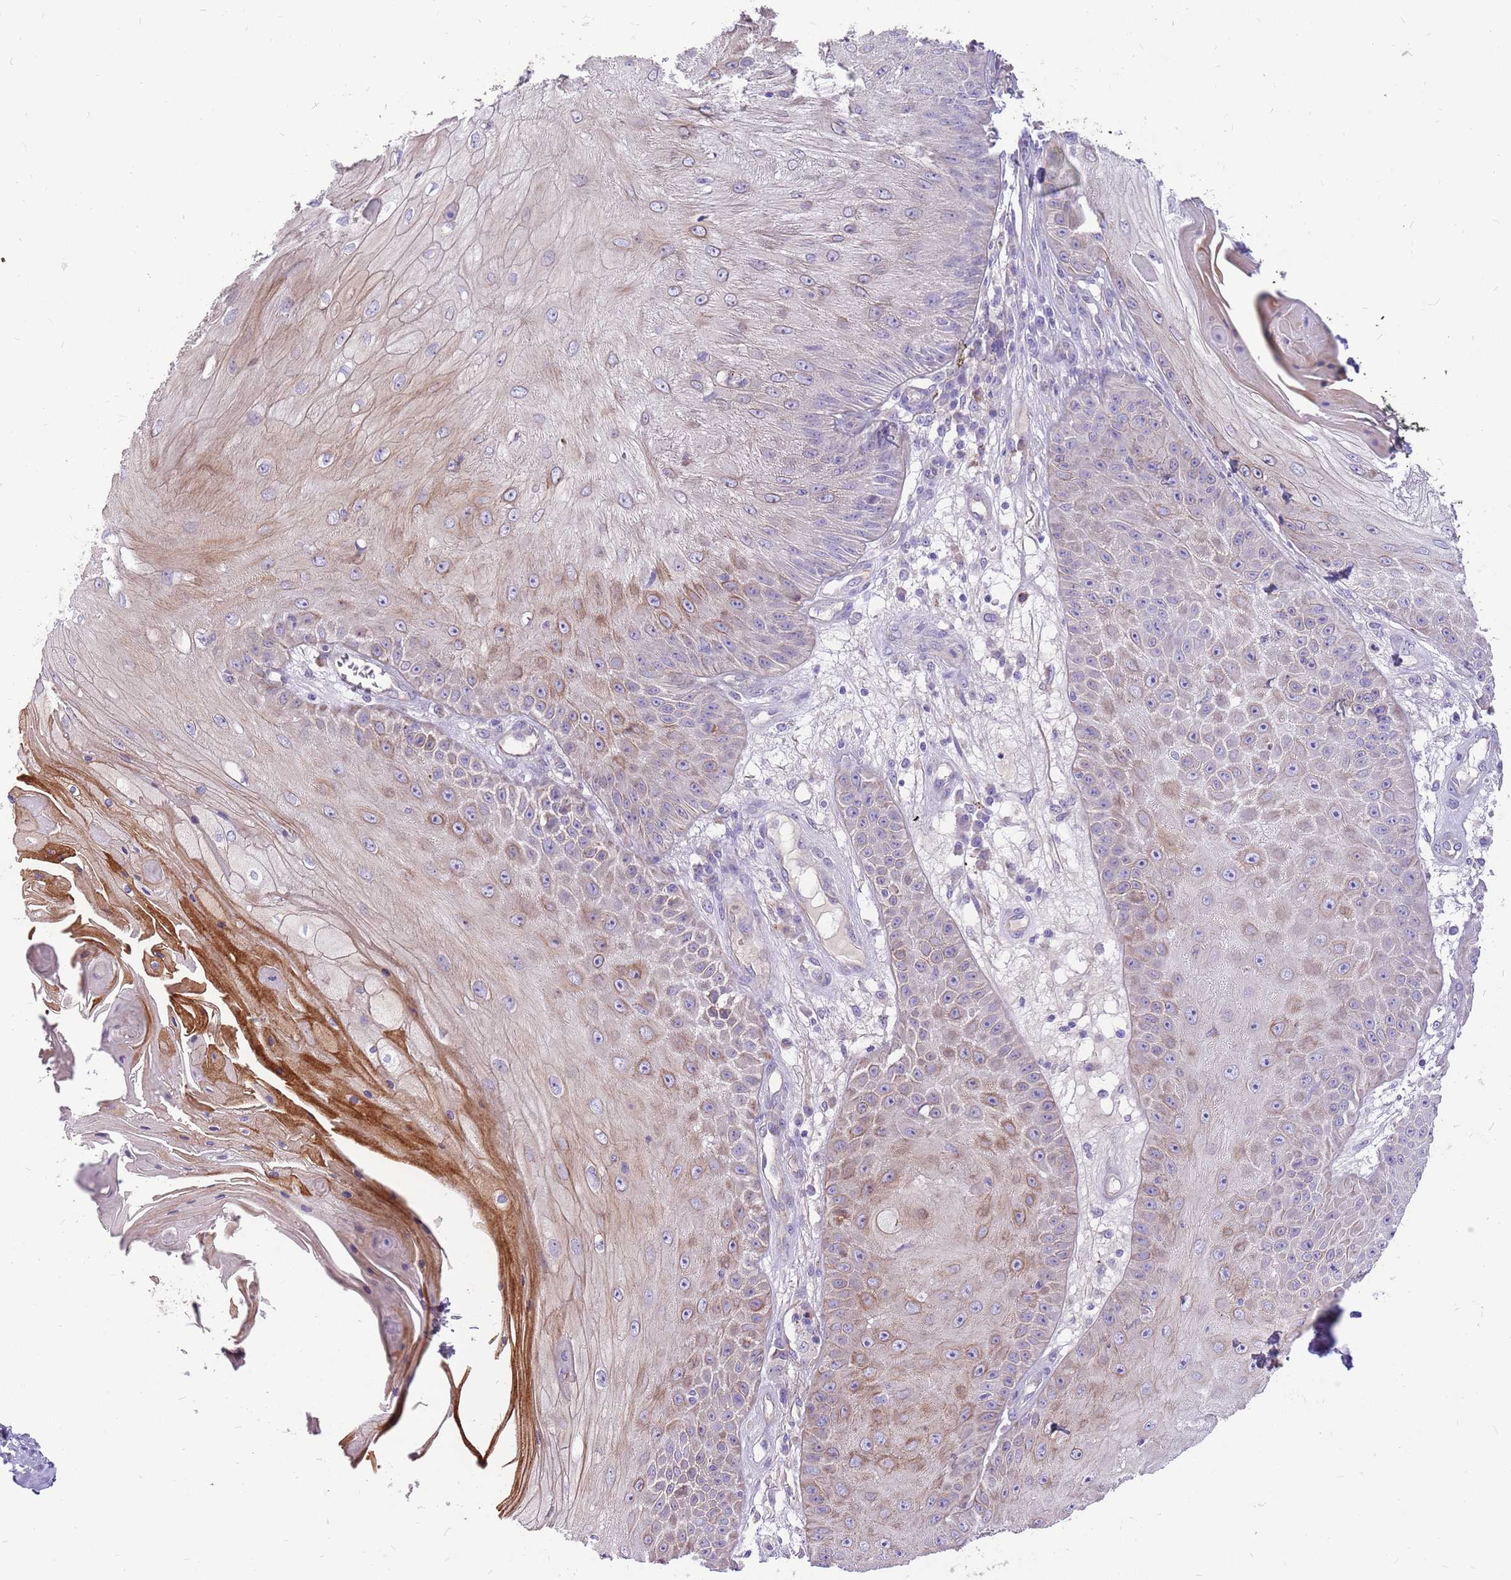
{"staining": {"intensity": "moderate", "quantity": "<25%", "location": "cytoplasmic/membranous"}, "tissue": "skin cancer", "cell_type": "Tumor cells", "image_type": "cancer", "snomed": [{"axis": "morphology", "description": "Squamous cell carcinoma, NOS"}, {"axis": "topography", "description": "Skin"}], "caption": "This micrograph exhibits IHC staining of skin cancer (squamous cell carcinoma), with low moderate cytoplasmic/membranous positivity in about <25% of tumor cells.", "gene": "NTN4", "patient": {"sex": "male", "age": 70}}